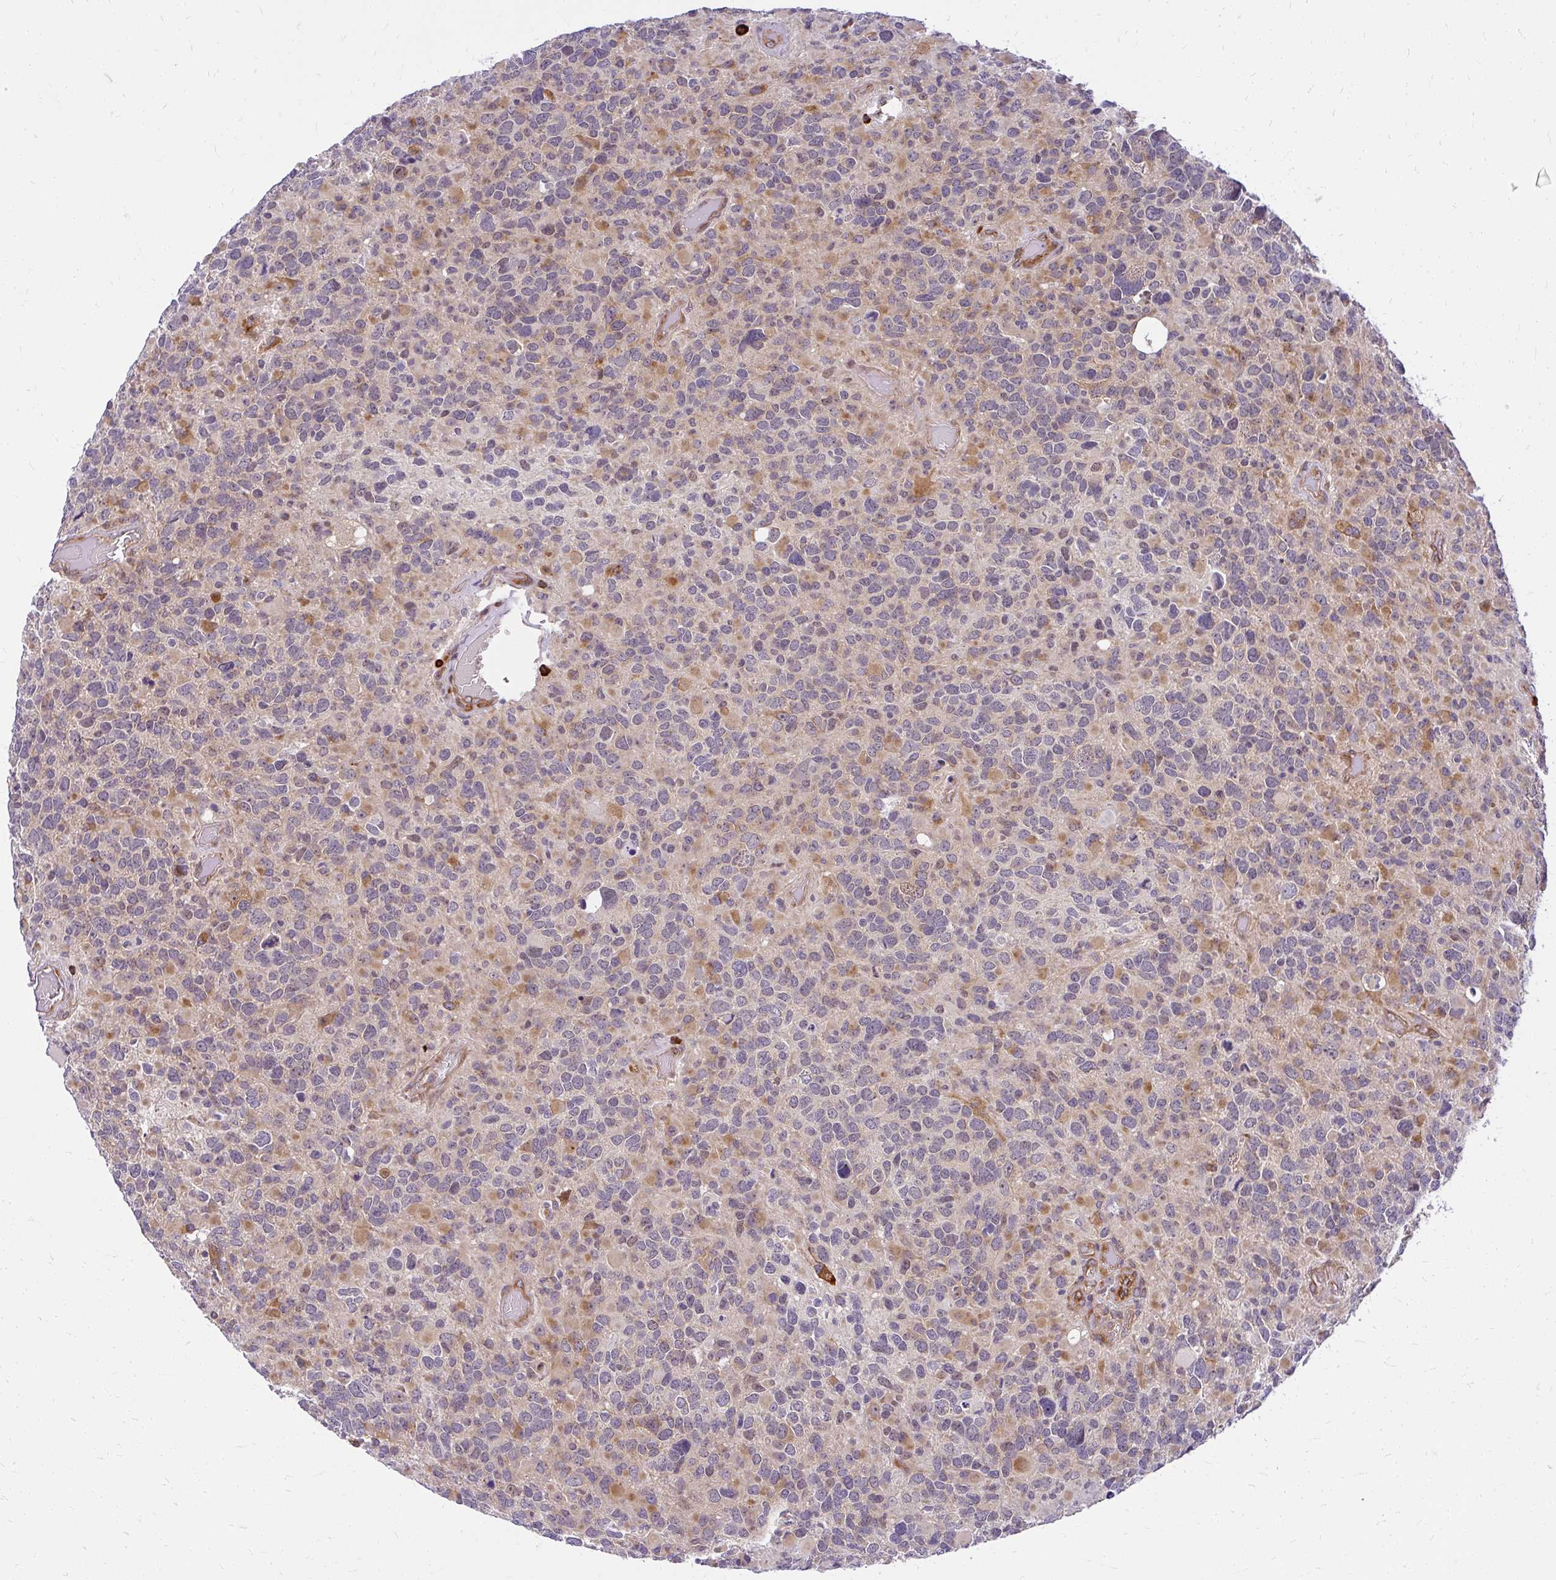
{"staining": {"intensity": "moderate", "quantity": "25%-75%", "location": "cytoplasmic/membranous"}, "tissue": "glioma", "cell_type": "Tumor cells", "image_type": "cancer", "snomed": [{"axis": "morphology", "description": "Glioma, malignant, High grade"}, {"axis": "topography", "description": "Brain"}], "caption": "Glioma stained for a protein reveals moderate cytoplasmic/membranous positivity in tumor cells.", "gene": "RSKR", "patient": {"sex": "female", "age": 40}}